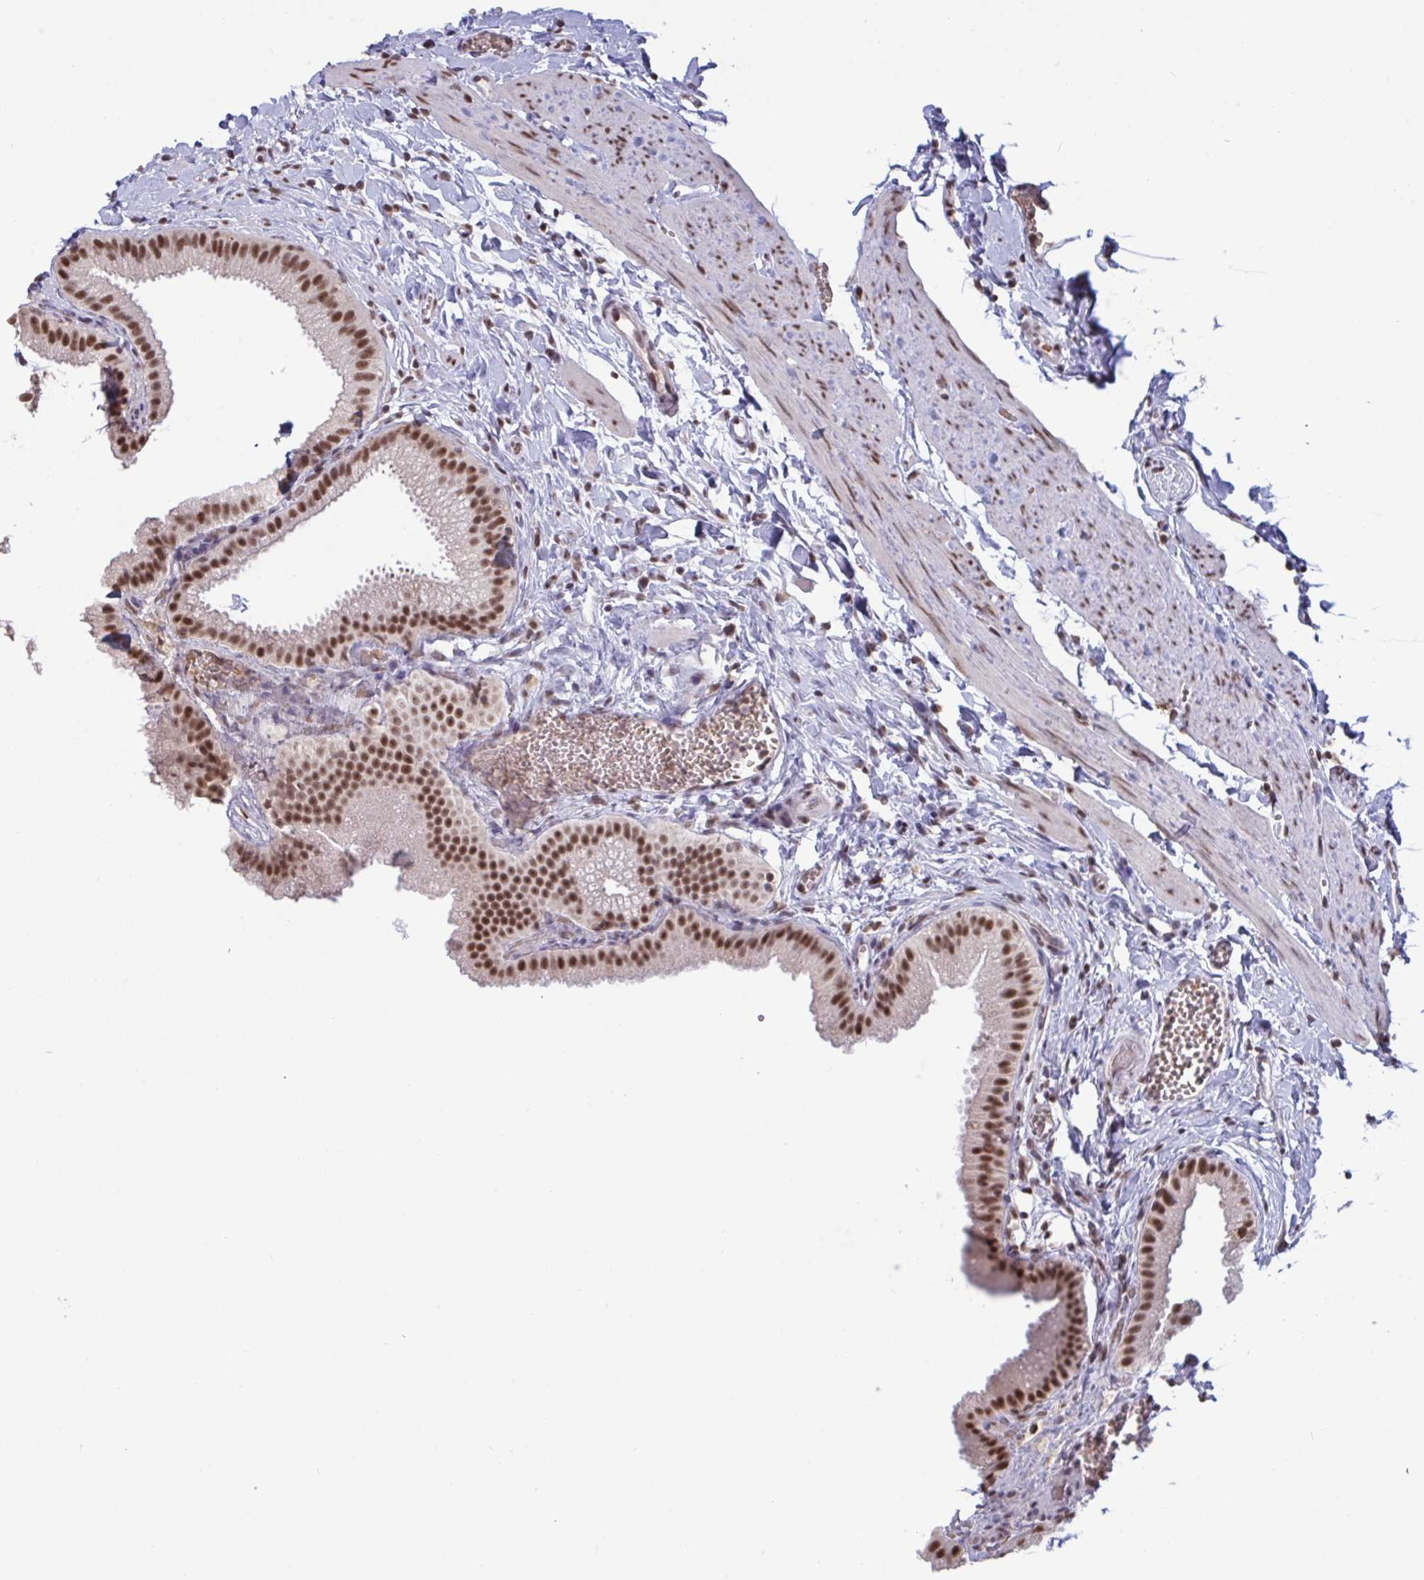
{"staining": {"intensity": "moderate", "quantity": ">75%", "location": "nuclear"}, "tissue": "gallbladder", "cell_type": "Glandular cells", "image_type": "normal", "snomed": [{"axis": "morphology", "description": "Normal tissue, NOS"}, {"axis": "topography", "description": "Gallbladder"}], "caption": "Immunohistochemistry (IHC) of benign gallbladder shows medium levels of moderate nuclear staining in about >75% of glandular cells.", "gene": "PUF60", "patient": {"sex": "female", "age": 63}}